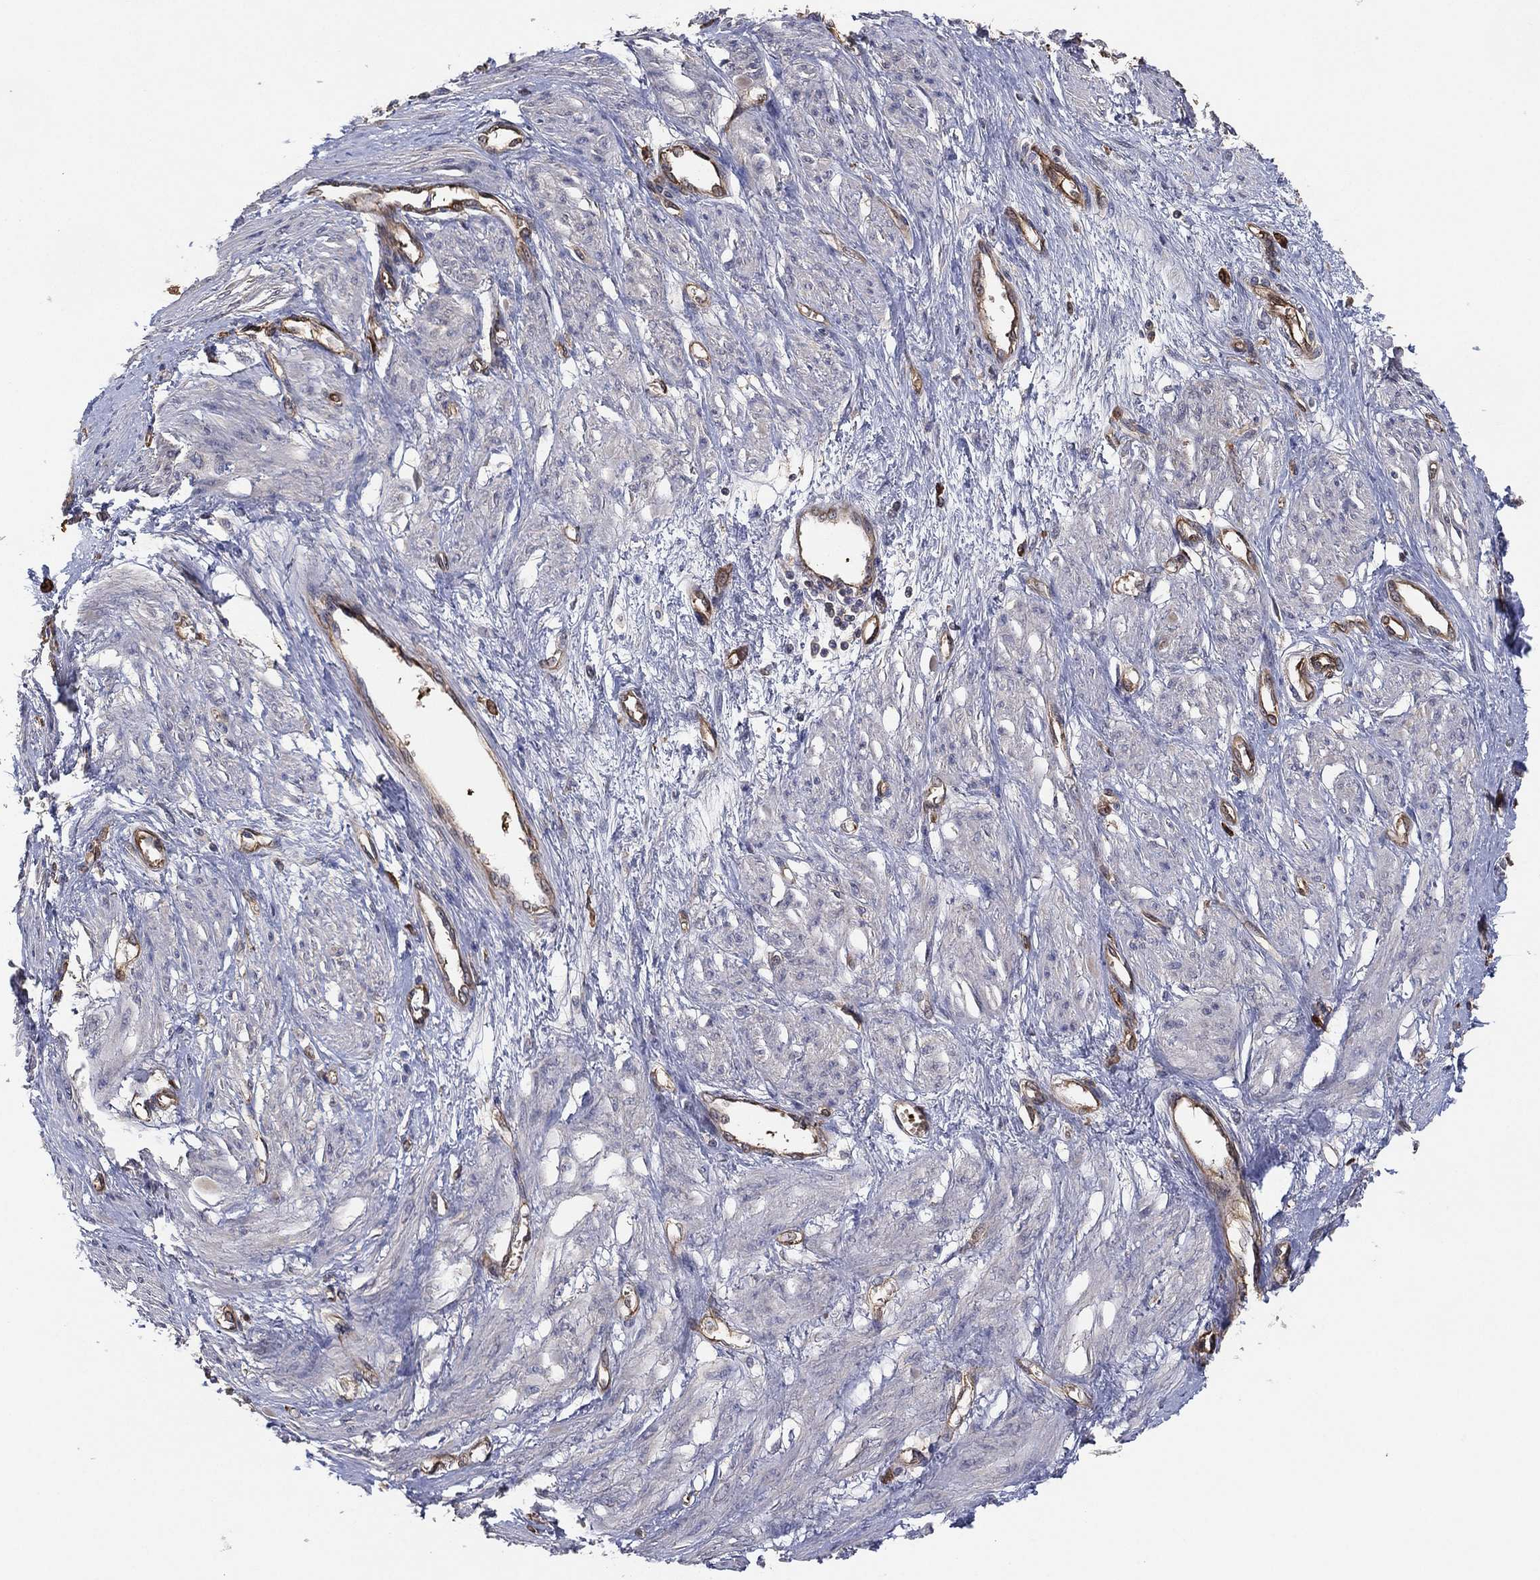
{"staining": {"intensity": "negative", "quantity": "none", "location": "none"}, "tissue": "smooth muscle", "cell_type": "Smooth muscle cells", "image_type": "normal", "snomed": [{"axis": "morphology", "description": "Normal tissue, NOS"}, {"axis": "topography", "description": "Smooth muscle"}, {"axis": "topography", "description": "Uterus"}], "caption": "High power microscopy image of an IHC photomicrograph of benign smooth muscle, revealing no significant staining in smooth muscle cells. (Brightfield microscopy of DAB immunohistochemistry (IHC) at high magnification).", "gene": "PSMG4", "patient": {"sex": "female", "age": 39}}